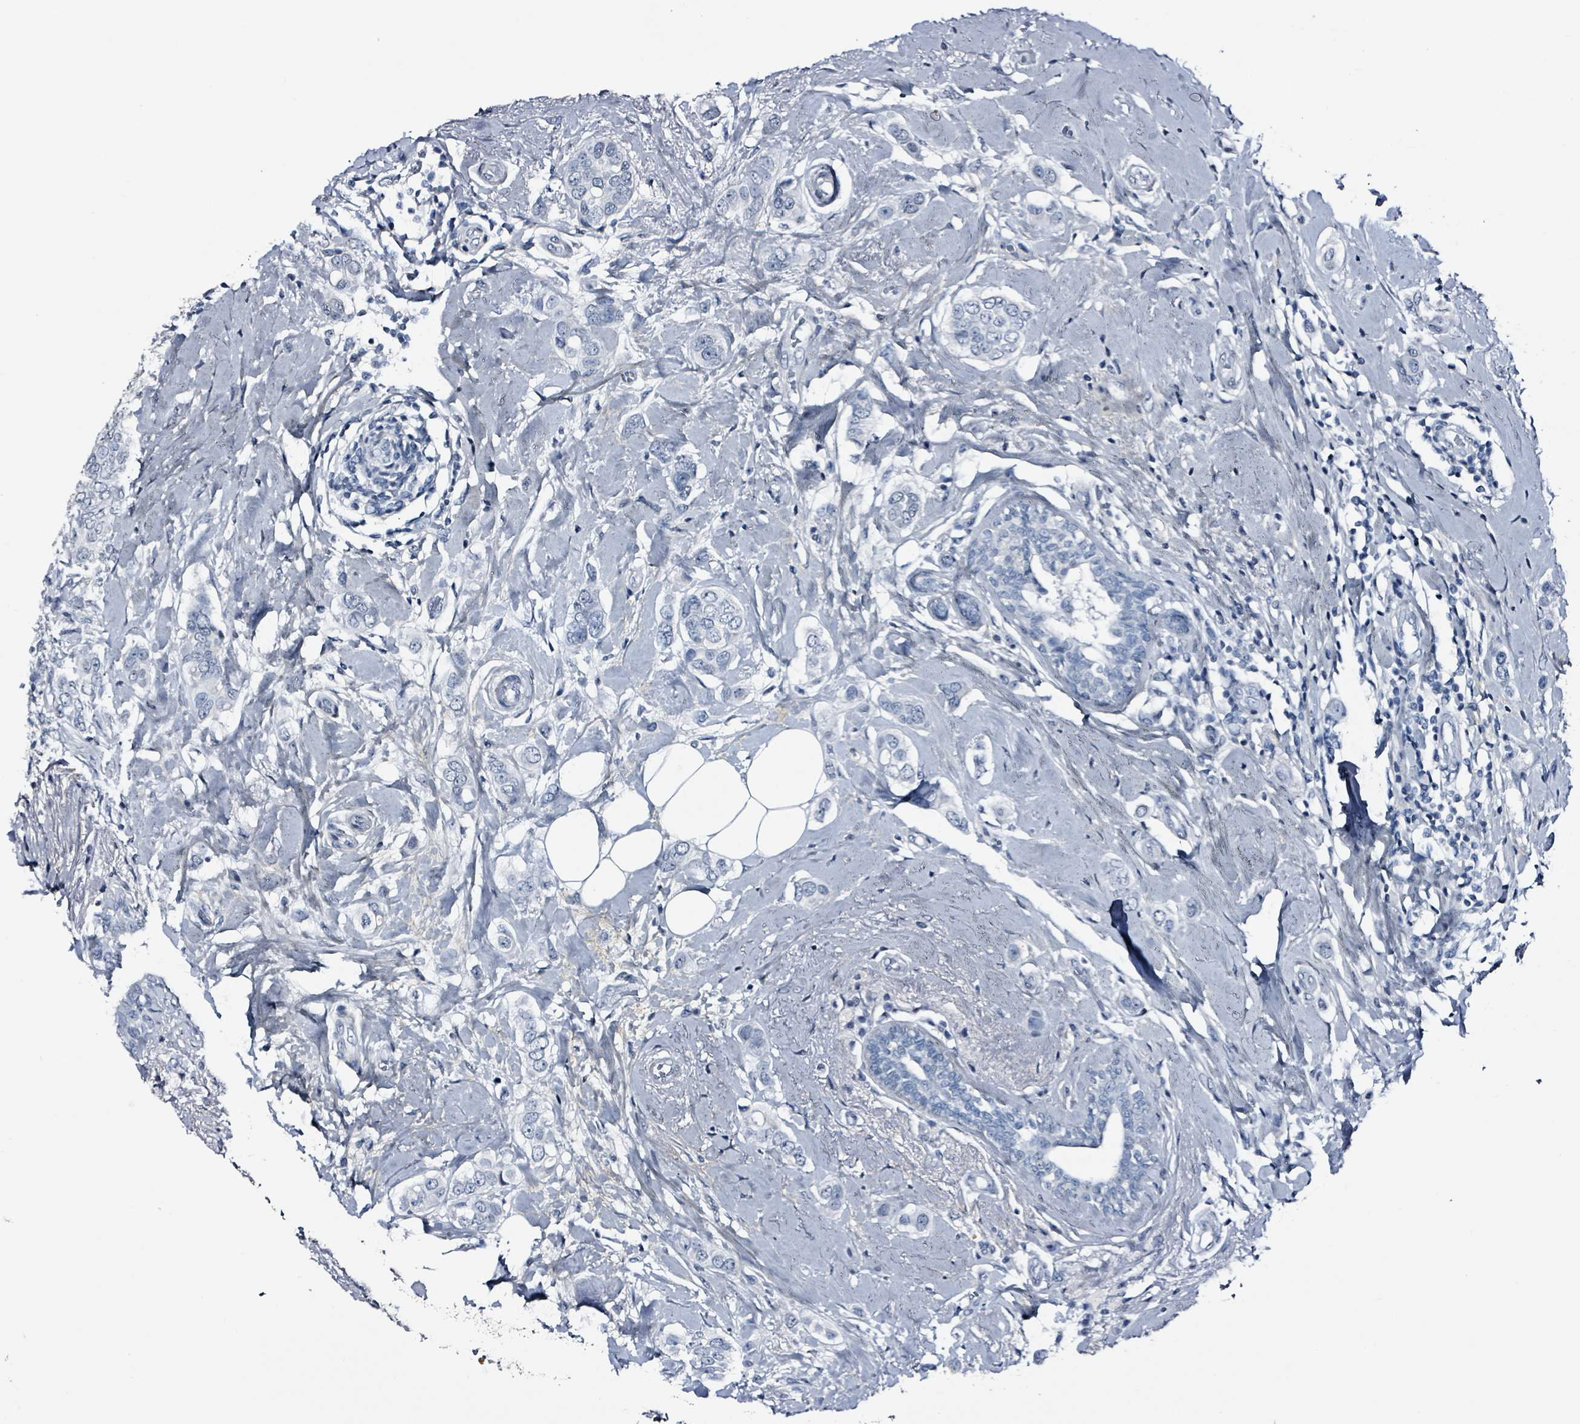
{"staining": {"intensity": "negative", "quantity": "none", "location": "none"}, "tissue": "breast cancer", "cell_type": "Tumor cells", "image_type": "cancer", "snomed": [{"axis": "morphology", "description": "Lobular carcinoma"}, {"axis": "topography", "description": "Breast"}], "caption": "This is an IHC histopathology image of human lobular carcinoma (breast). There is no positivity in tumor cells.", "gene": "CA9", "patient": {"sex": "female", "age": 51}}